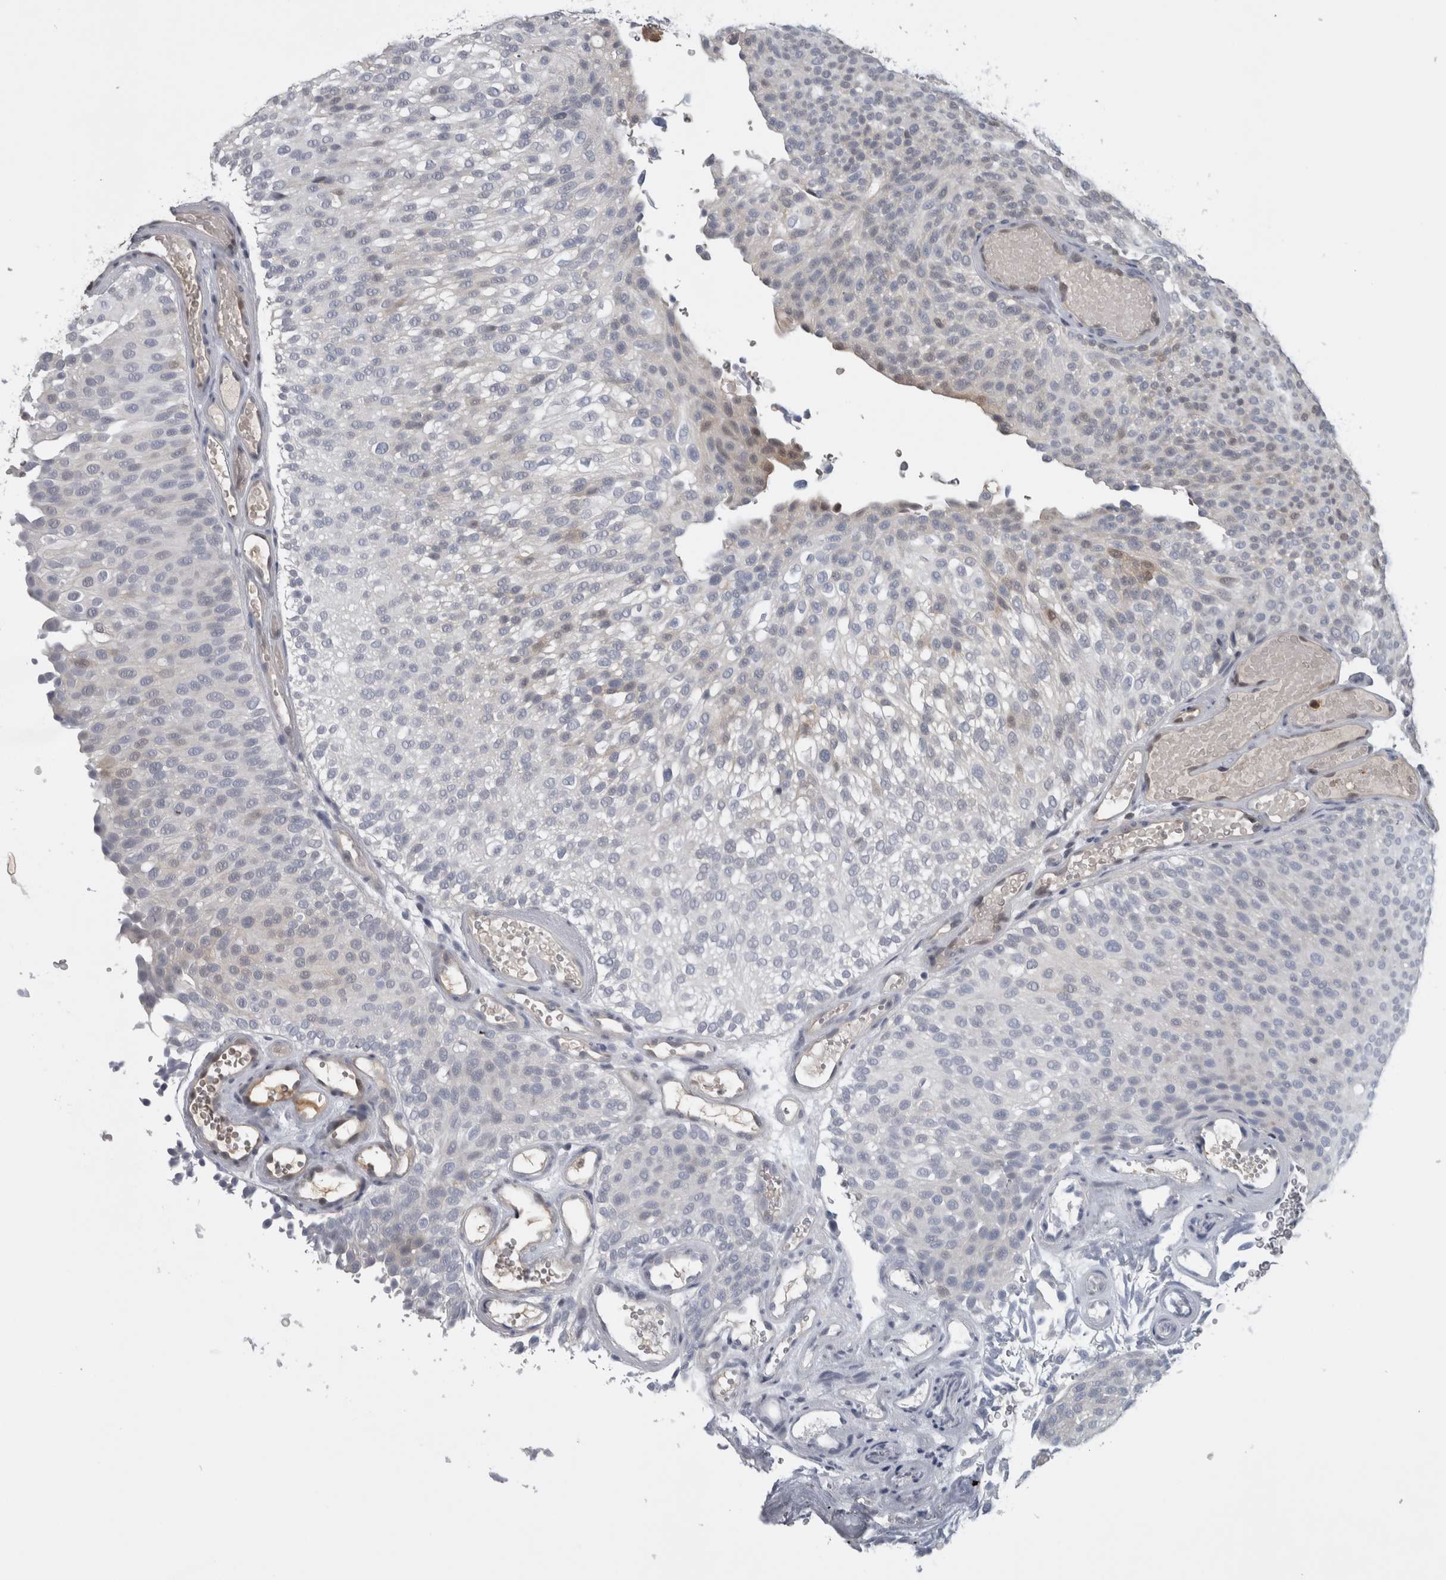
{"staining": {"intensity": "negative", "quantity": "none", "location": "none"}, "tissue": "urothelial cancer", "cell_type": "Tumor cells", "image_type": "cancer", "snomed": [{"axis": "morphology", "description": "Urothelial carcinoma, Low grade"}, {"axis": "topography", "description": "Urinary bladder"}], "caption": "Tumor cells are negative for brown protein staining in urothelial cancer.", "gene": "NAPRT", "patient": {"sex": "male", "age": 78}}